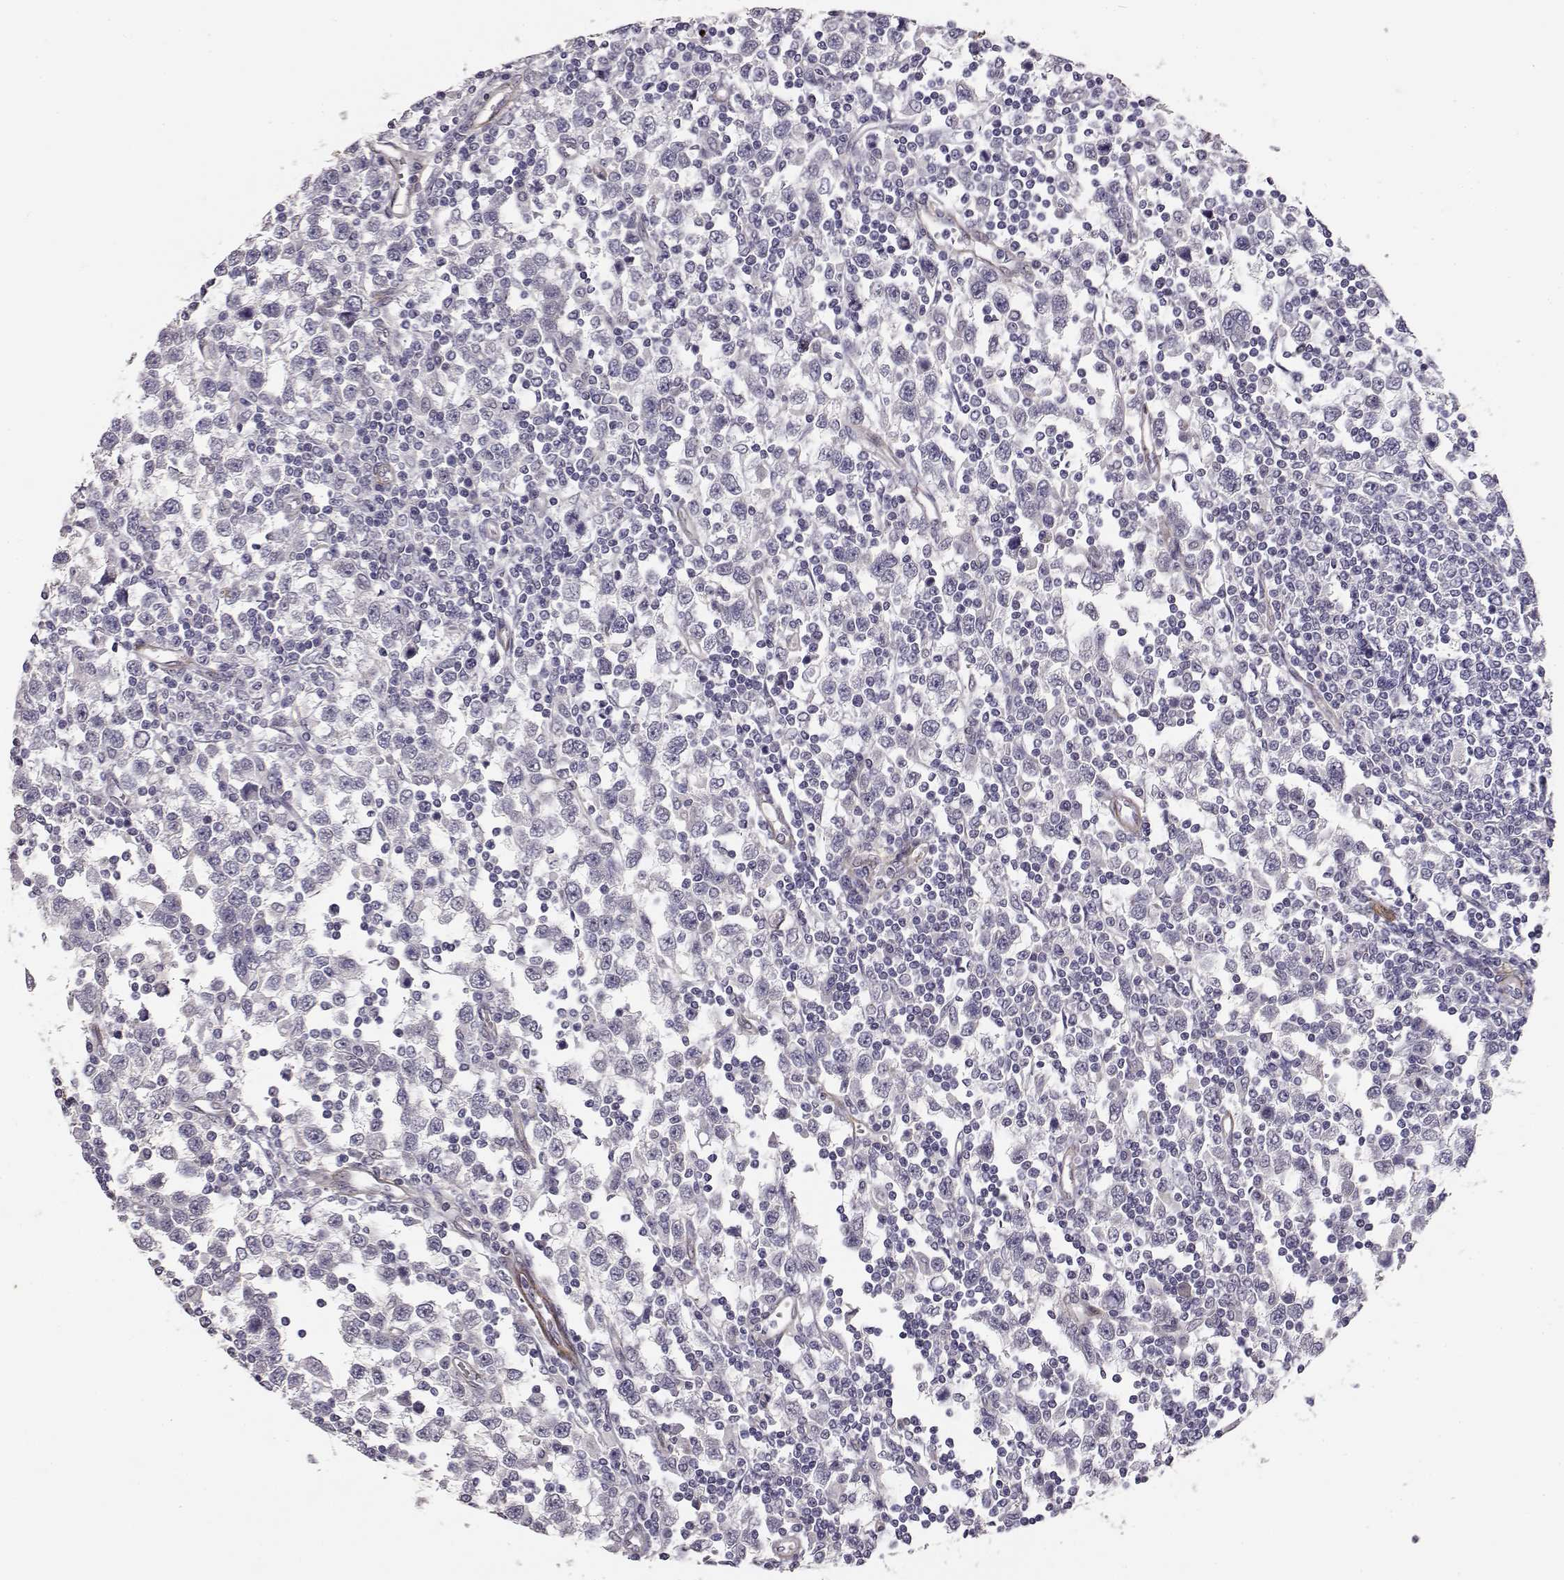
{"staining": {"intensity": "negative", "quantity": "none", "location": "none"}, "tissue": "testis cancer", "cell_type": "Tumor cells", "image_type": "cancer", "snomed": [{"axis": "morphology", "description": "Seminoma, NOS"}, {"axis": "topography", "description": "Testis"}], "caption": "IHC micrograph of testis cancer stained for a protein (brown), which exhibits no expression in tumor cells. (Brightfield microscopy of DAB immunohistochemistry at high magnification).", "gene": "LAMA5", "patient": {"sex": "male", "age": 34}}